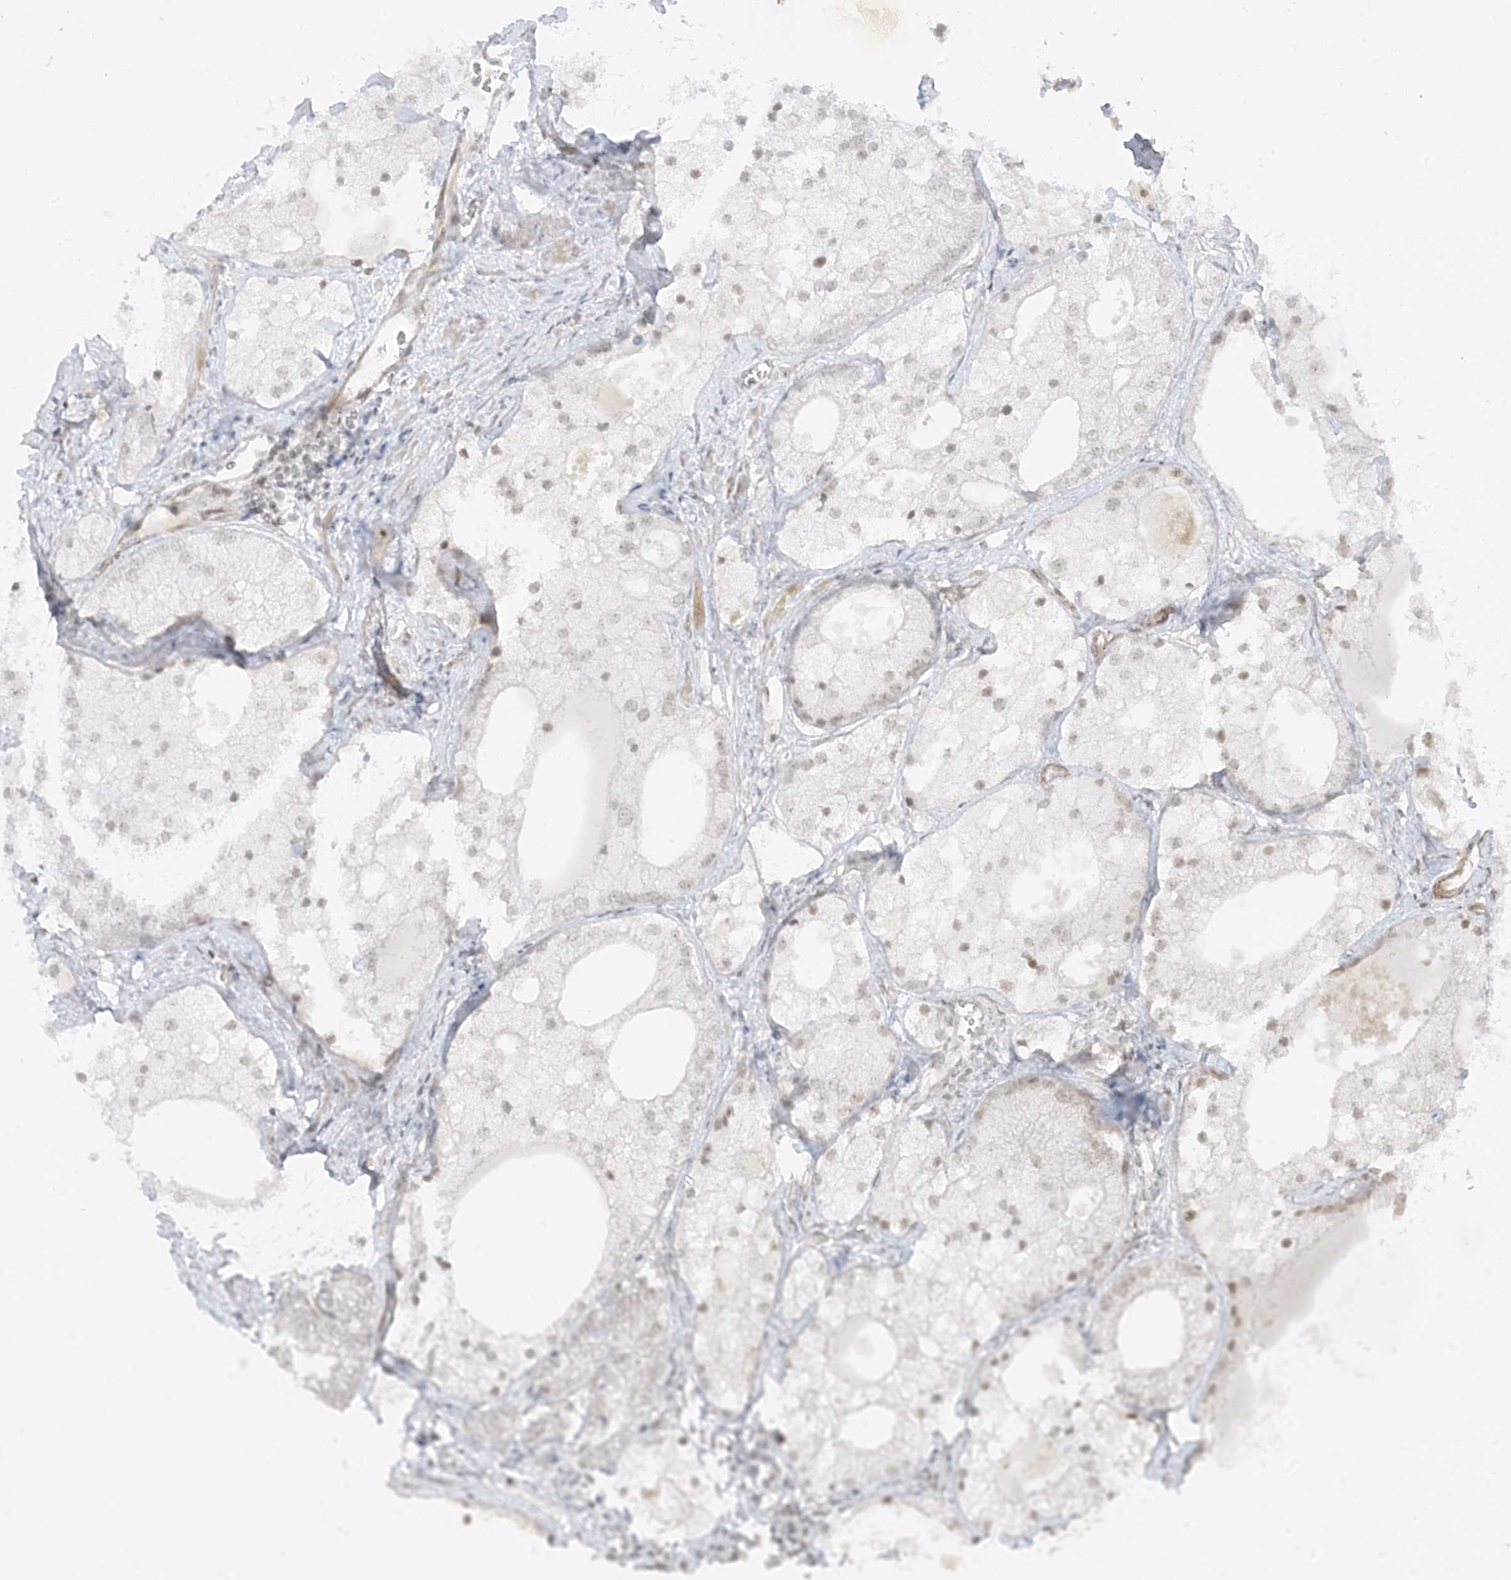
{"staining": {"intensity": "weak", "quantity": "<25%", "location": "nuclear"}, "tissue": "prostate cancer", "cell_type": "Tumor cells", "image_type": "cancer", "snomed": [{"axis": "morphology", "description": "Adenocarcinoma, Low grade"}, {"axis": "topography", "description": "Prostate"}], "caption": "High magnification brightfield microscopy of prostate low-grade adenocarcinoma stained with DAB (3,3'-diaminobenzidine) (brown) and counterstained with hematoxylin (blue): tumor cells show no significant staining. (DAB IHC, high magnification).", "gene": "METAP1D", "patient": {"sex": "male", "age": 69}}